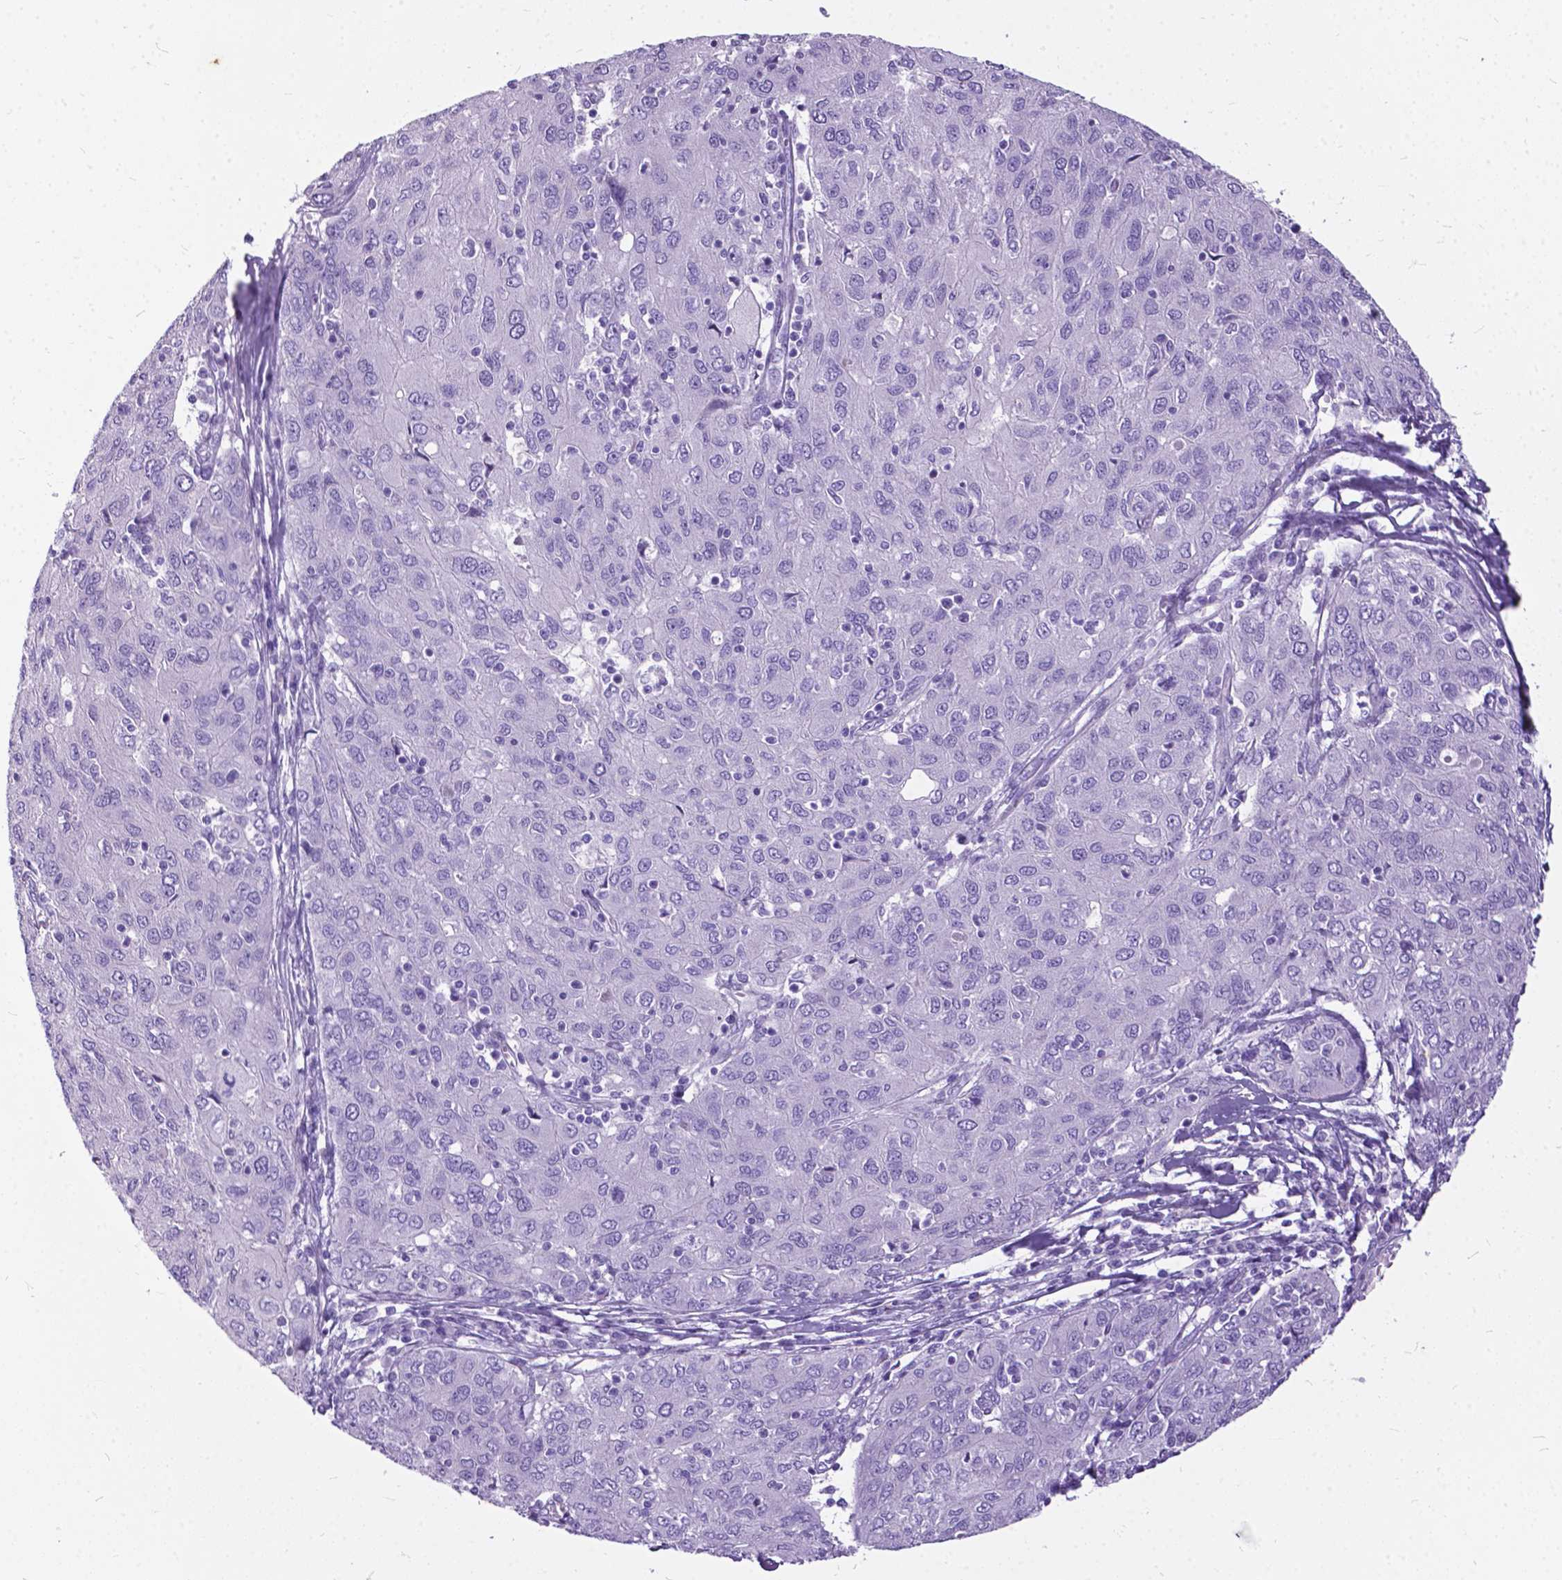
{"staining": {"intensity": "negative", "quantity": "none", "location": "none"}, "tissue": "ovarian cancer", "cell_type": "Tumor cells", "image_type": "cancer", "snomed": [{"axis": "morphology", "description": "Carcinoma, endometroid"}, {"axis": "topography", "description": "Ovary"}], "caption": "DAB immunohistochemical staining of ovarian cancer (endometroid carcinoma) demonstrates no significant expression in tumor cells. (Stains: DAB (3,3'-diaminobenzidine) immunohistochemistry with hematoxylin counter stain, Microscopy: brightfield microscopy at high magnification).", "gene": "BSND", "patient": {"sex": "female", "age": 50}}